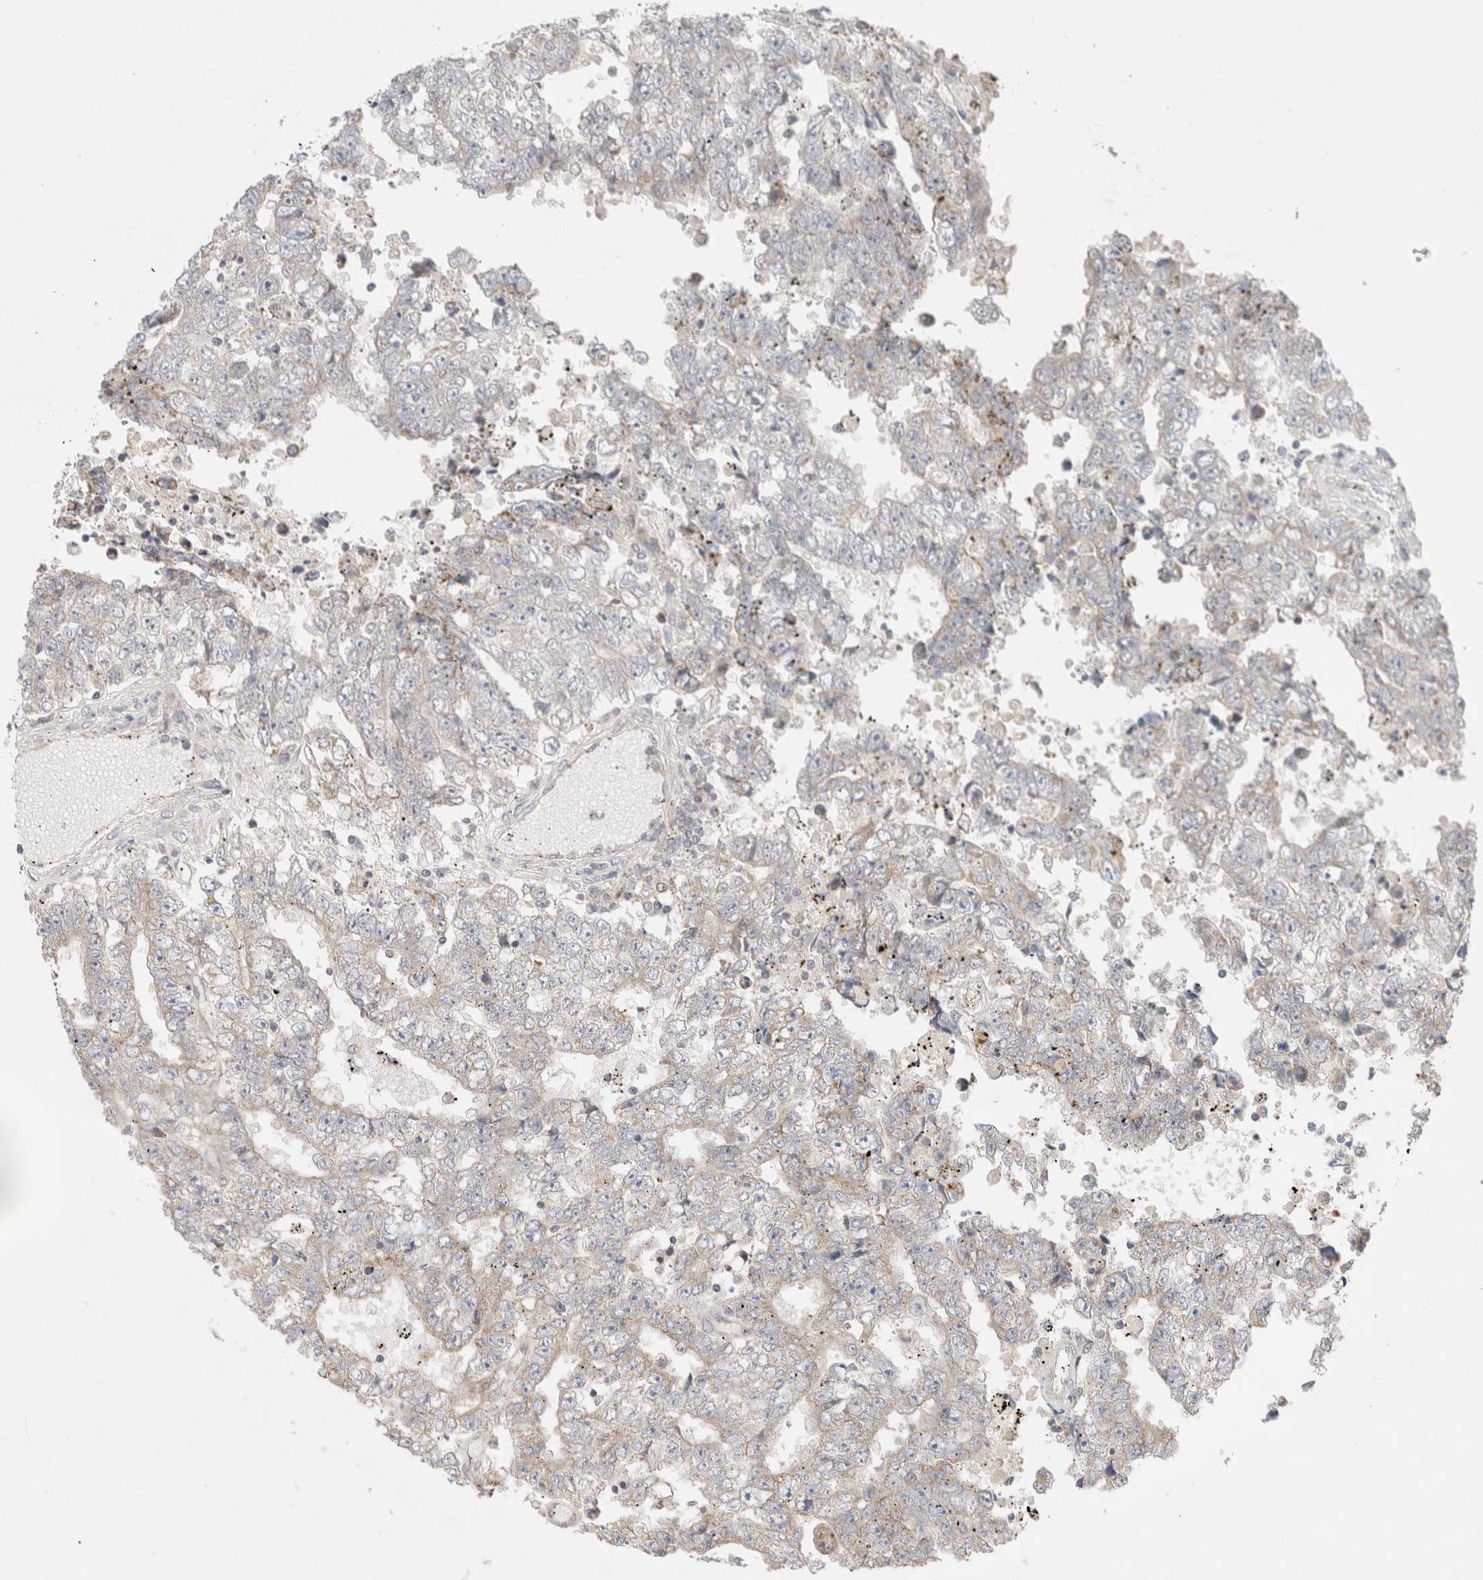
{"staining": {"intensity": "weak", "quantity": "<25%", "location": "cytoplasmic/membranous"}, "tissue": "testis cancer", "cell_type": "Tumor cells", "image_type": "cancer", "snomed": [{"axis": "morphology", "description": "Carcinoma, Embryonal, NOS"}, {"axis": "topography", "description": "Testis"}], "caption": "Immunohistochemistry micrograph of human testis embryonal carcinoma stained for a protein (brown), which displays no expression in tumor cells.", "gene": "ERI3", "patient": {"sex": "male", "age": 25}}